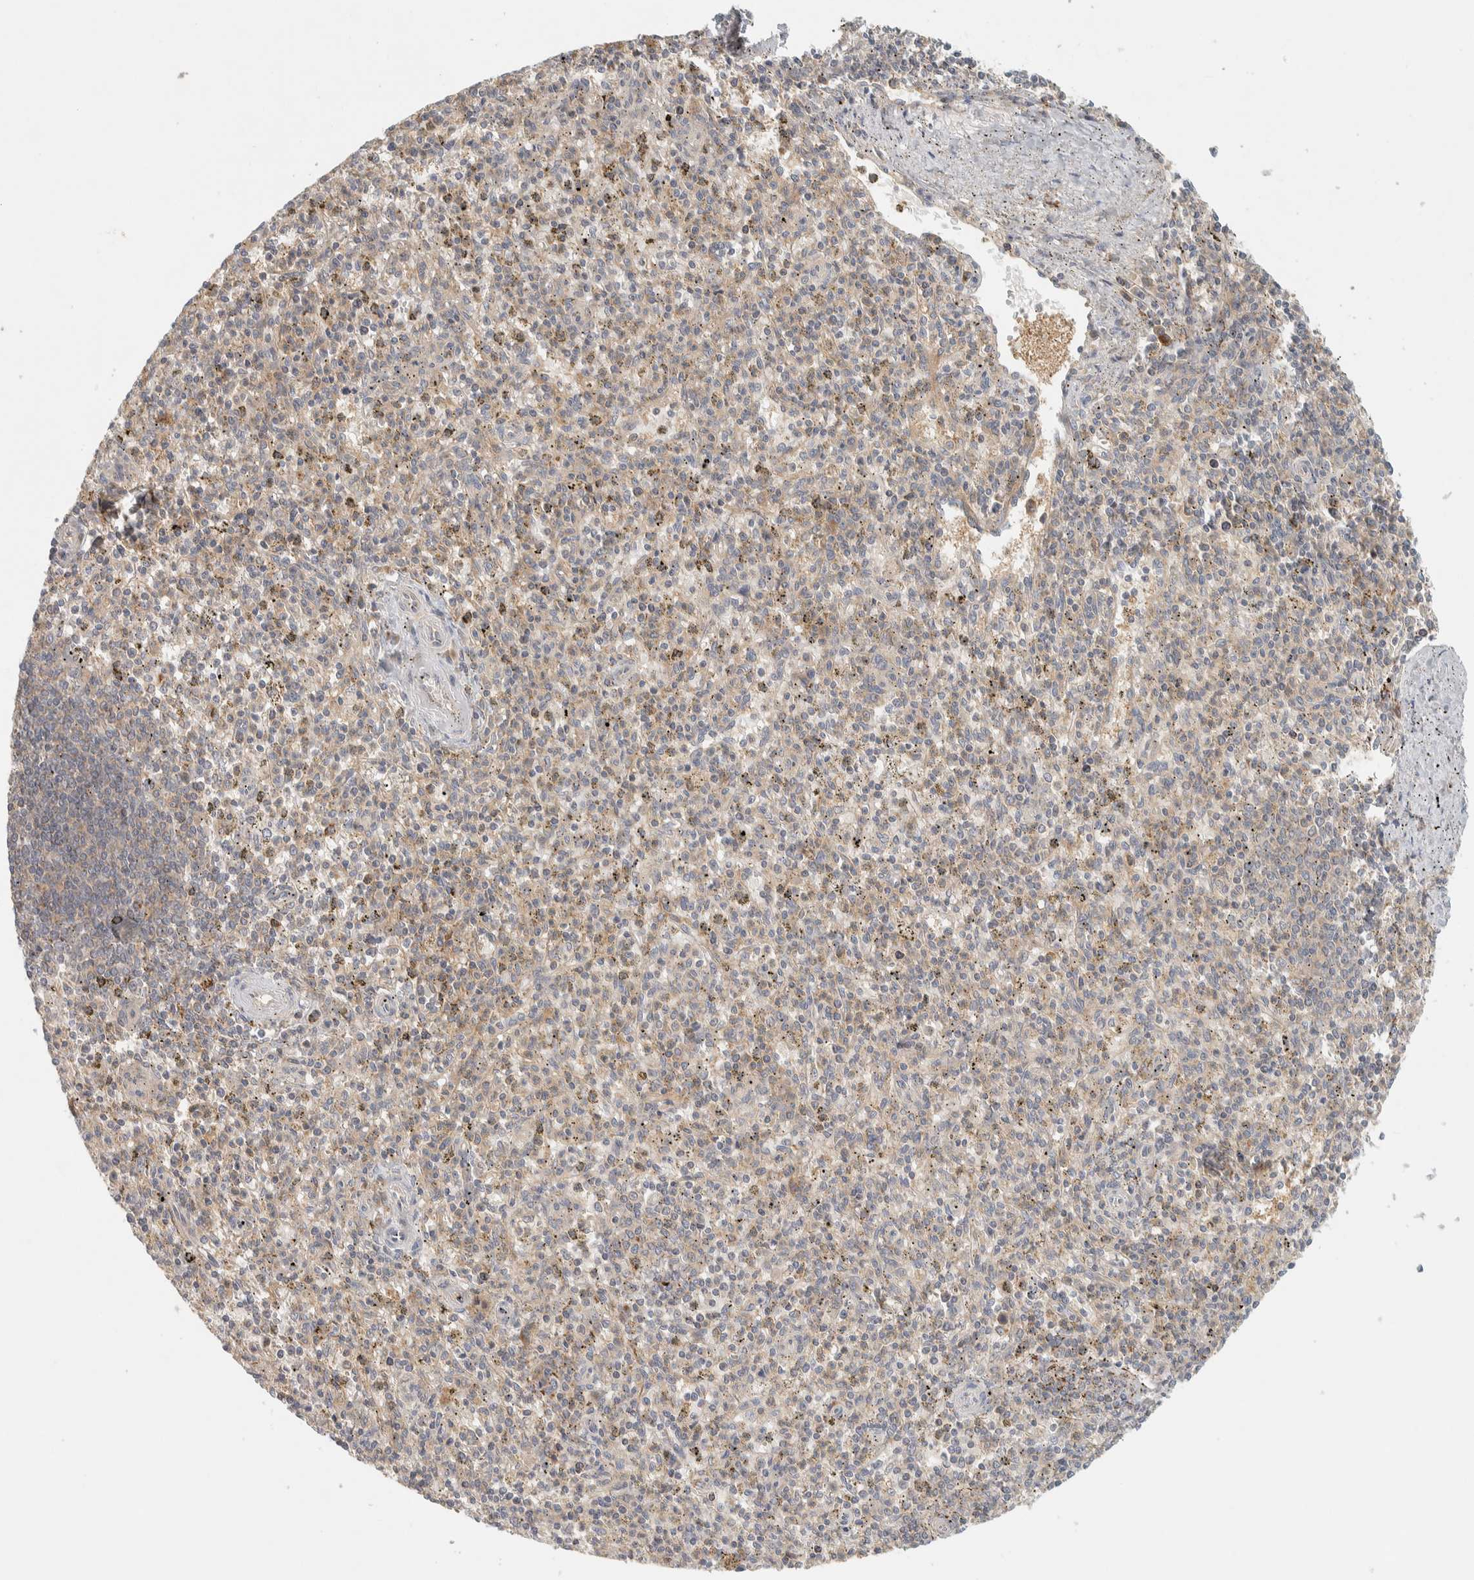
{"staining": {"intensity": "weak", "quantity": "25%-75%", "location": "cytoplasmic/membranous"}, "tissue": "spleen", "cell_type": "Cells in red pulp", "image_type": "normal", "snomed": [{"axis": "morphology", "description": "Normal tissue, NOS"}, {"axis": "topography", "description": "Spleen"}], "caption": "IHC photomicrograph of unremarkable spleen: human spleen stained using immunohistochemistry shows low levels of weak protein expression localized specifically in the cytoplasmic/membranous of cells in red pulp, appearing as a cytoplasmic/membranous brown color.", "gene": "FAM167A", "patient": {"sex": "male", "age": 72}}